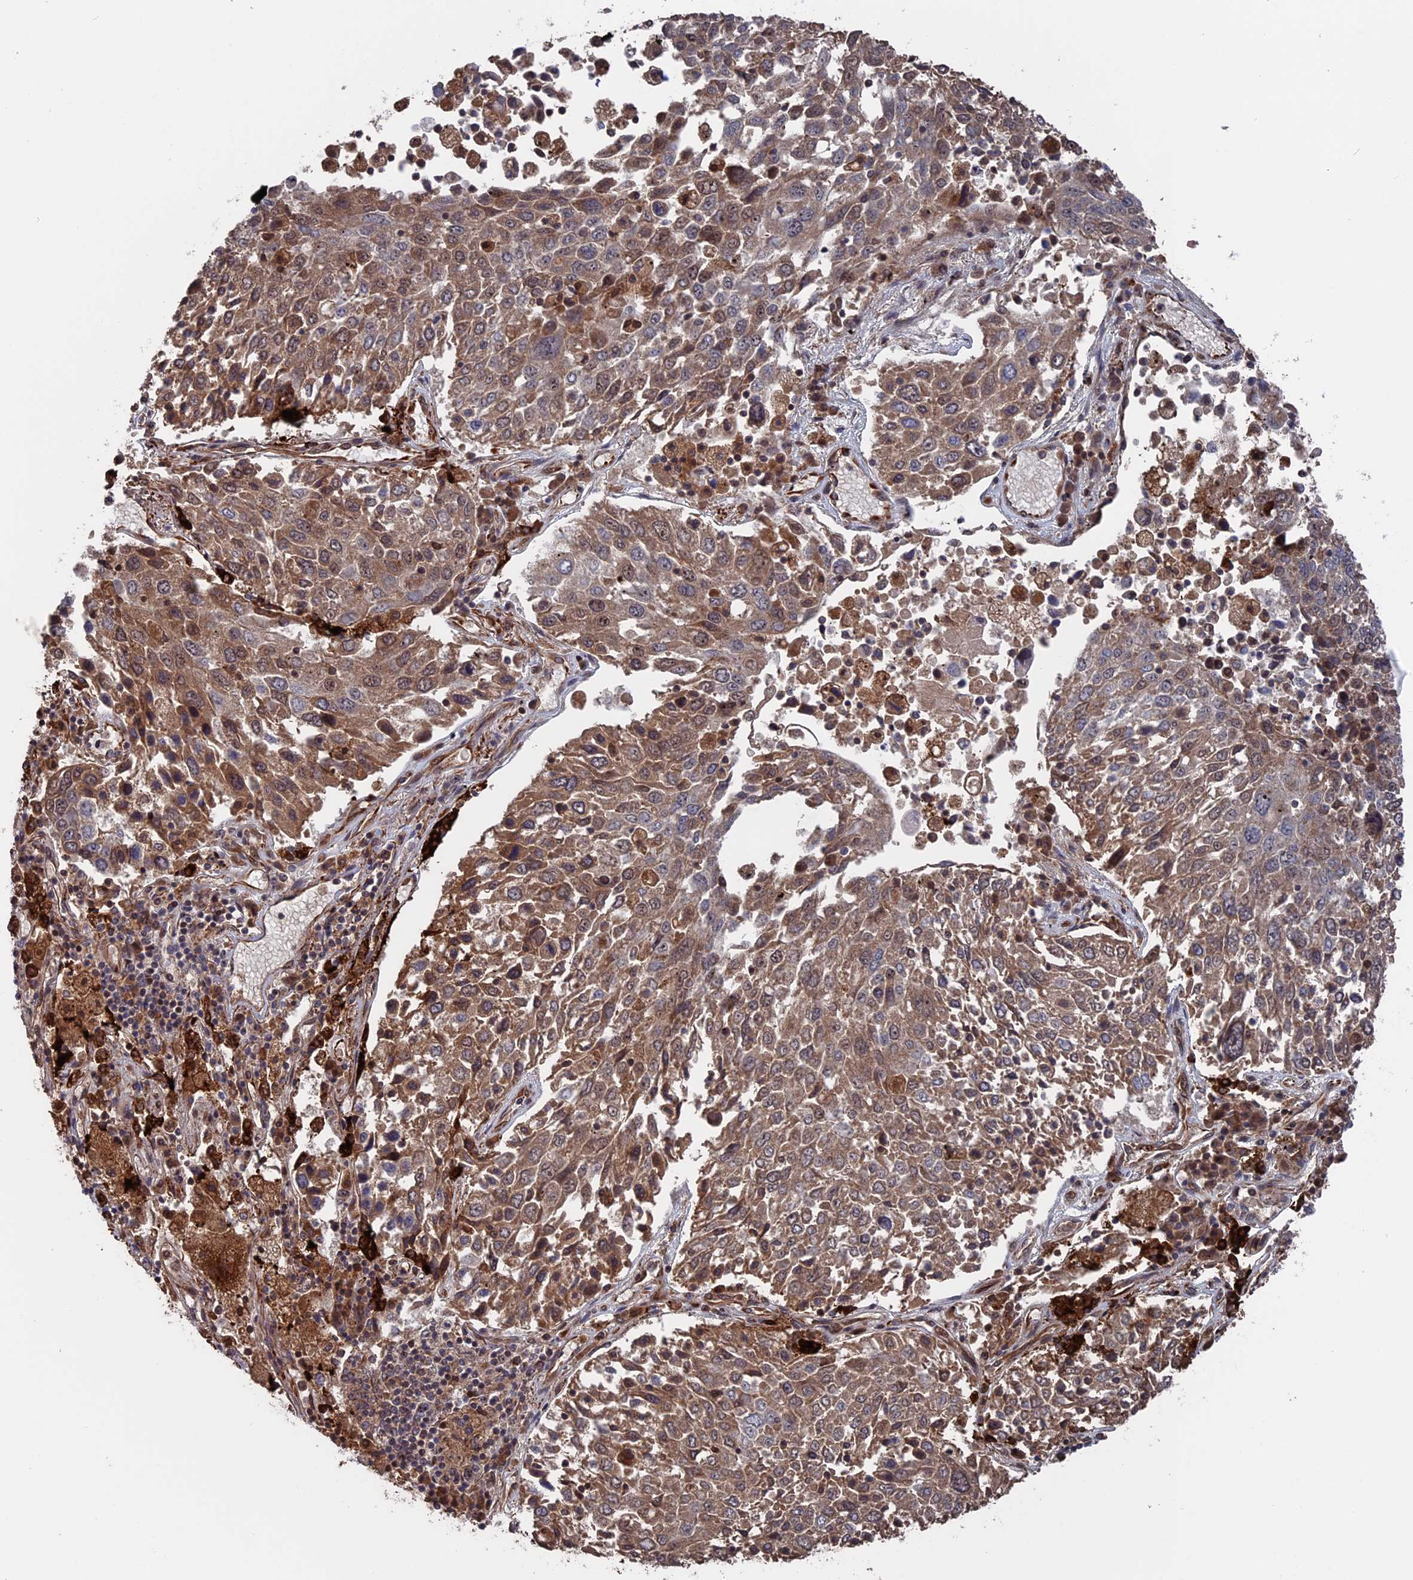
{"staining": {"intensity": "moderate", "quantity": "25%-75%", "location": "cytoplasmic/membranous,nuclear"}, "tissue": "lung cancer", "cell_type": "Tumor cells", "image_type": "cancer", "snomed": [{"axis": "morphology", "description": "Squamous cell carcinoma, NOS"}, {"axis": "topography", "description": "Lung"}], "caption": "A high-resolution micrograph shows IHC staining of squamous cell carcinoma (lung), which exhibits moderate cytoplasmic/membranous and nuclear expression in about 25%-75% of tumor cells. Nuclei are stained in blue.", "gene": "PLA2G15", "patient": {"sex": "male", "age": 65}}